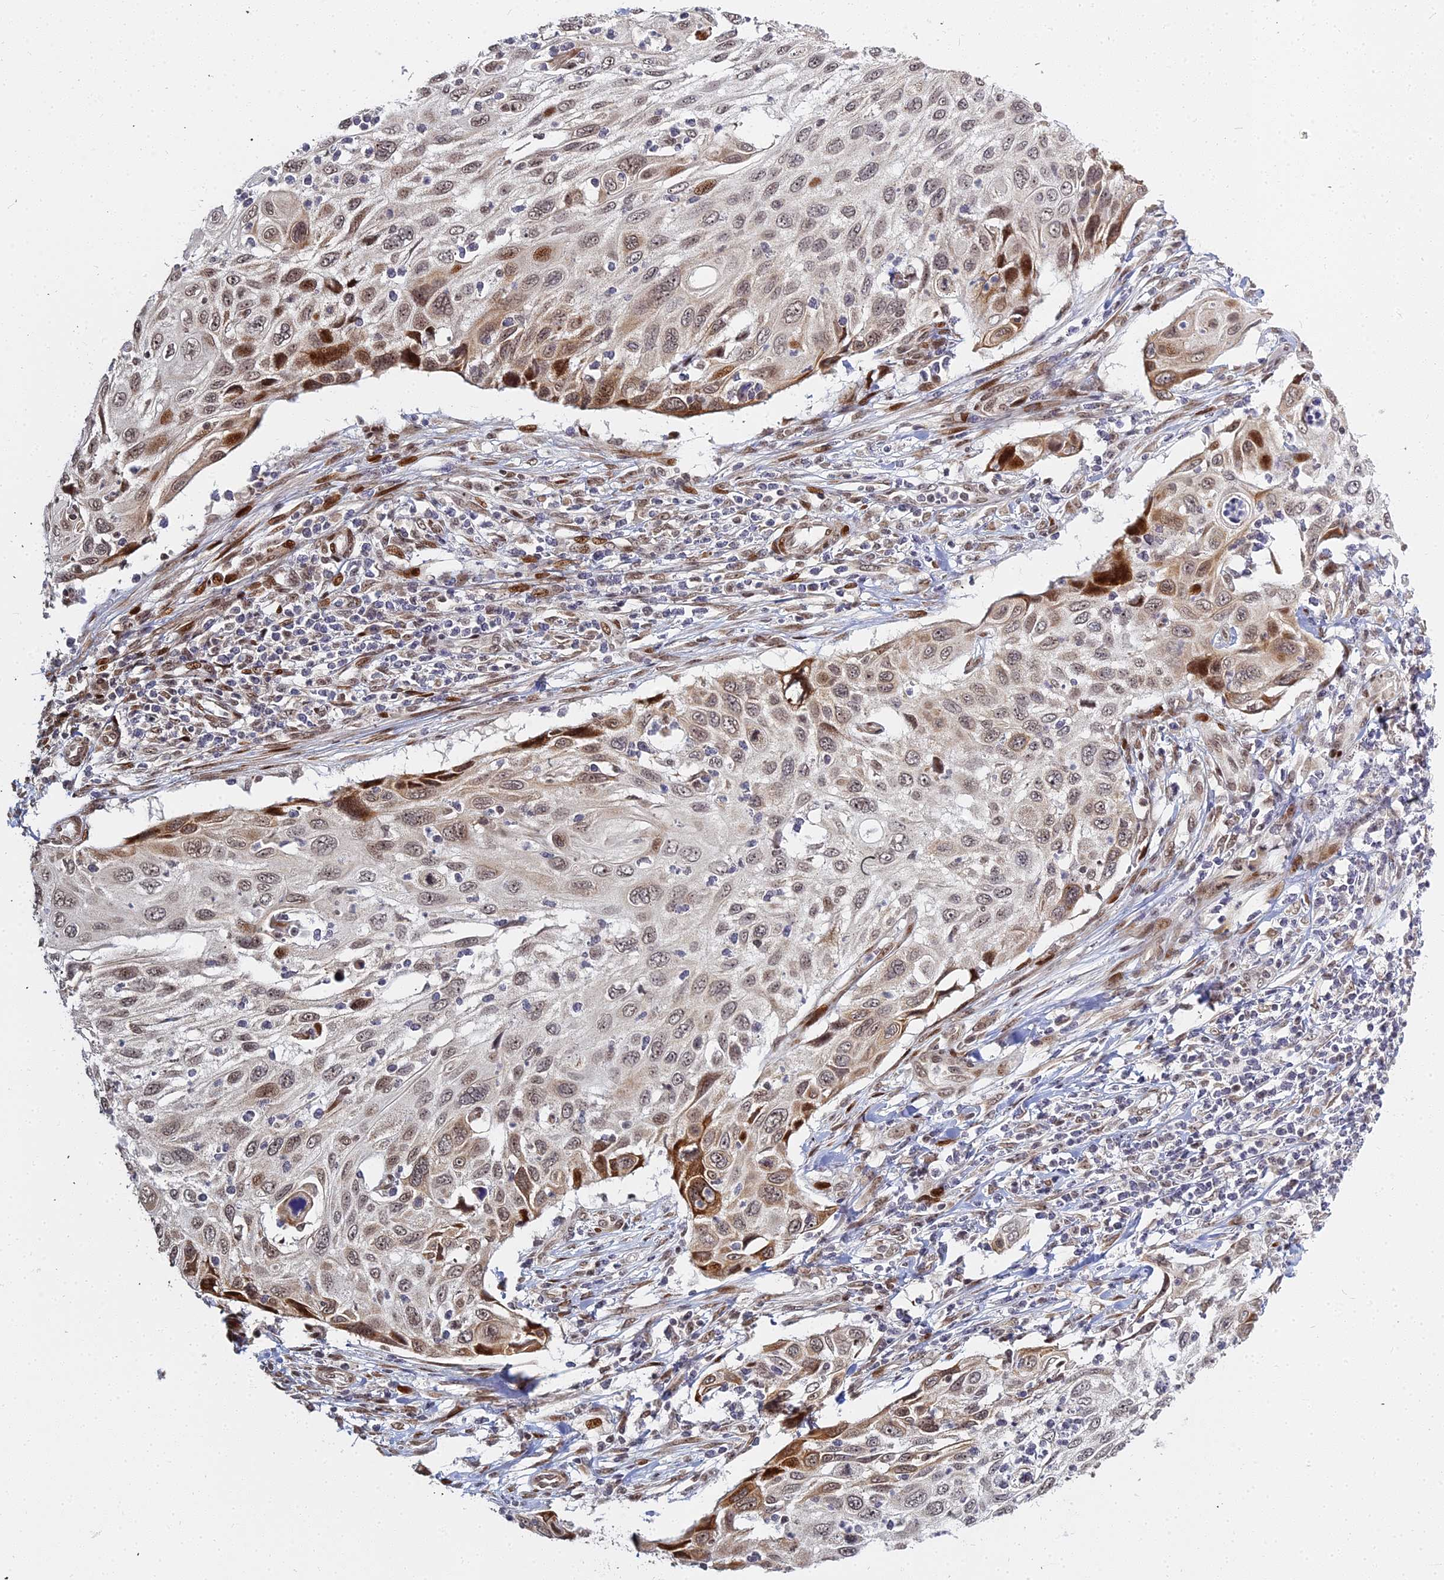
{"staining": {"intensity": "moderate", "quantity": "<25%", "location": "cytoplasmic/membranous"}, "tissue": "cervical cancer", "cell_type": "Tumor cells", "image_type": "cancer", "snomed": [{"axis": "morphology", "description": "Squamous cell carcinoma, NOS"}, {"axis": "topography", "description": "Cervix"}], "caption": "Brown immunohistochemical staining in human cervical squamous cell carcinoma displays moderate cytoplasmic/membranous expression in approximately <25% of tumor cells.", "gene": "ABCA2", "patient": {"sex": "female", "age": 70}}